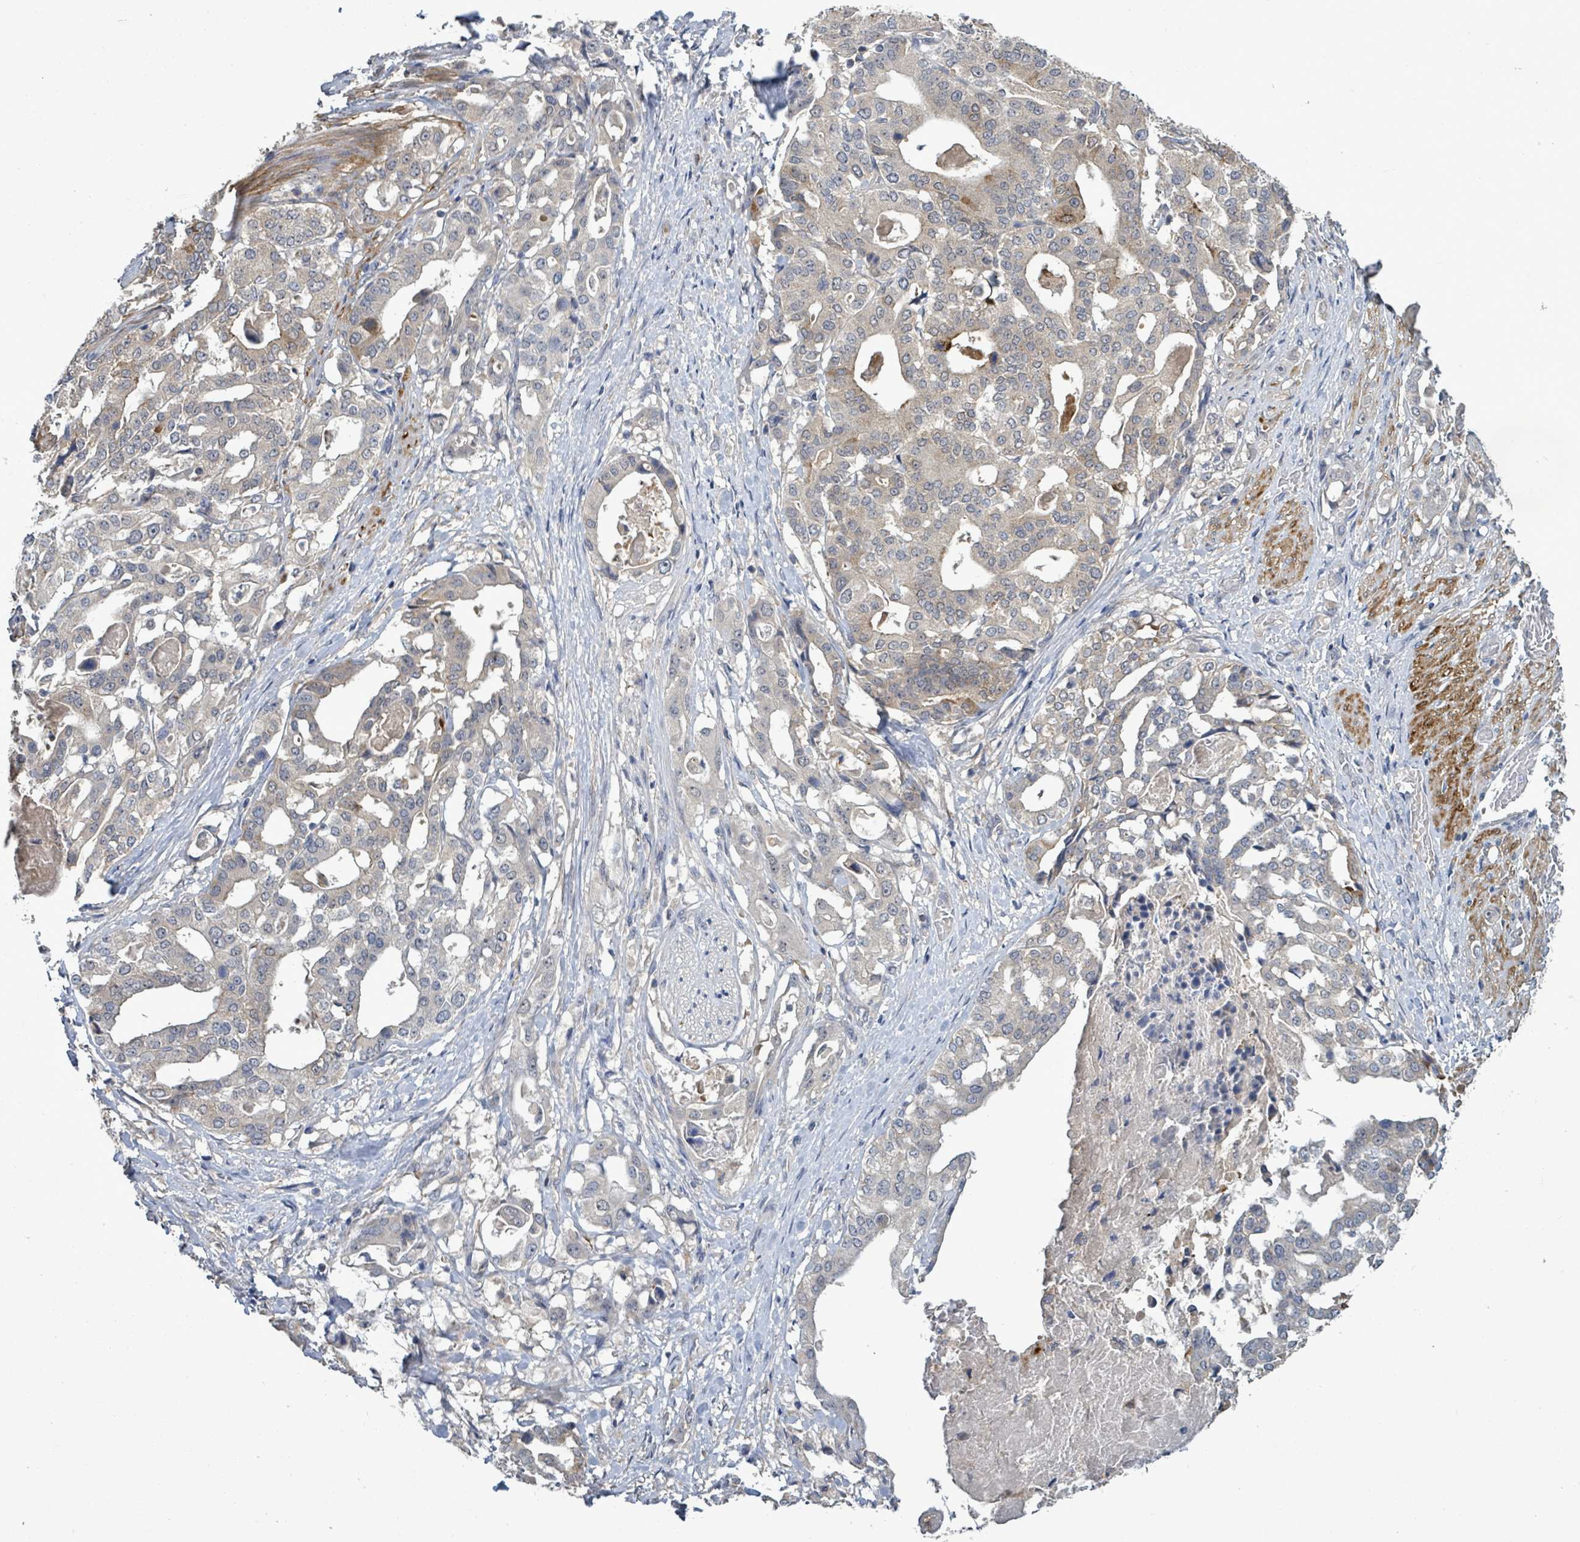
{"staining": {"intensity": "negative", "quantity": "none", "location": "none"}, "tissue": "stomach cancer", "cell_type": "Tumor cells", "image_type": "cancer", "snomed": [{"axis": "morphology", "description": "Adenocarcinoma, NOS"}, {"axis": "topography", "description": "Stomach"}], "caption": "Tumor cells show no significant protein expression in stomach cancer. The staining is performed using DAB brown chromogen with nuclei counter-stained in using hematoxylin.", "gene": "AMMECR1", "patient": {"sex": "male", "age": 48}}